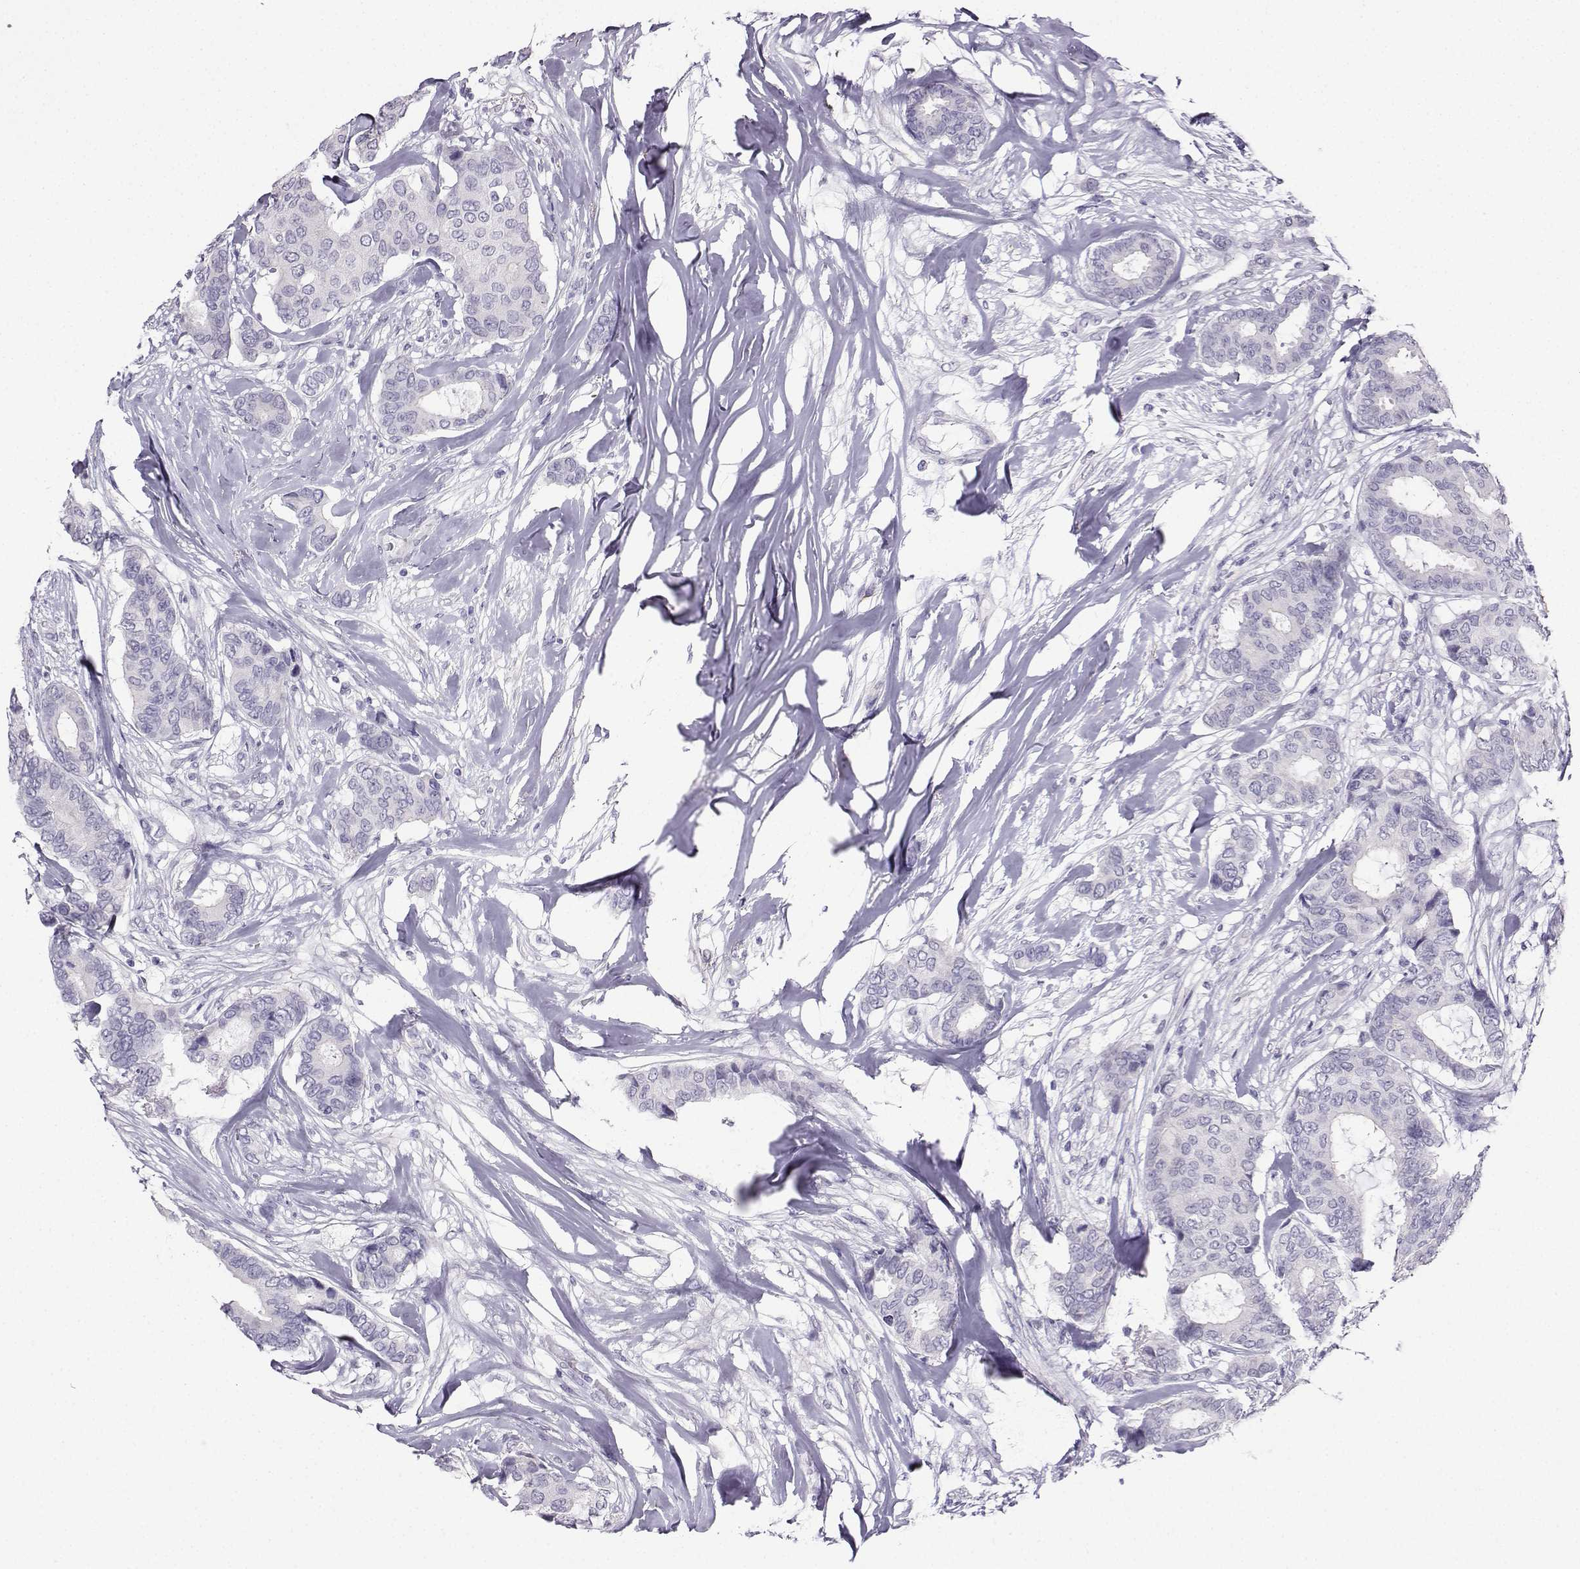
{"staining": {"intensity": "negative", "quantity": "none", "location": "none"}, "tissue": "breast cancer", "cell_type": "Tumor cells", "image_type": "cancer", "snomed": [{"axis": "morphology", "description": "Duct carcinoma"}, {"axis": "topography", "description": "Breast"}], "caption": "The histopathology image demonstrates no staining of tumor cells in breast cancer (invasive ductal carcinoma).", "gene": "KIF17", "patient": {"sex": "female", "age": 75}}